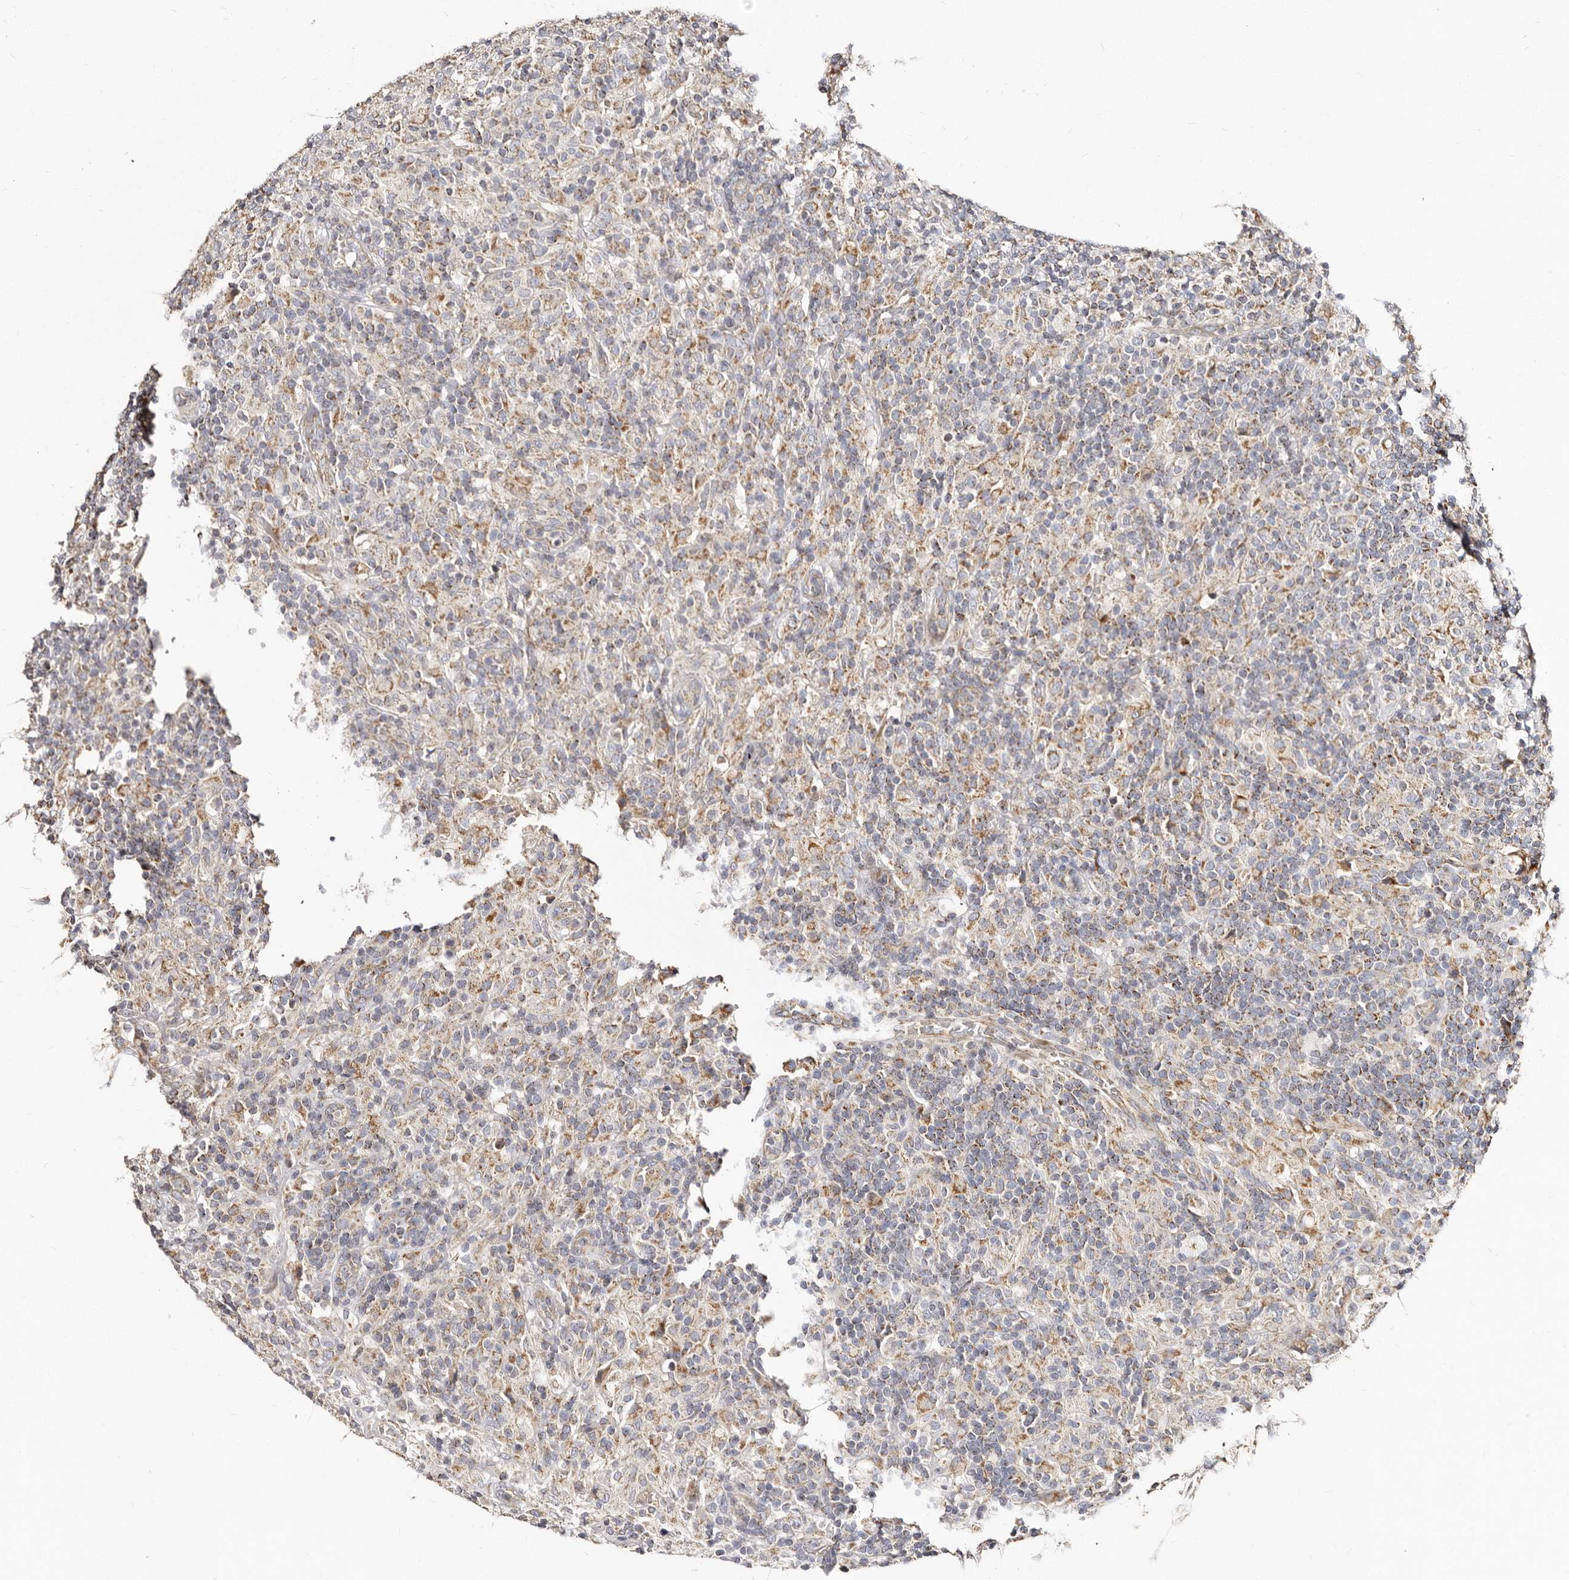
{"staining": {"intensity": "weak", "quantity": ">75%", "location": "cytoplasmic/membranous"}, "tissue": "lymphoma", "cell_type": "Tumor cells", "image_type": "cancer", "snomed": [{"axis": "morphology", "description": "Hodgkin's disease, NOS"}, {"axis": "topography", "description": "Lymph node"}], "caption": "IHC photomicrograph of neoplastic tissue: lymphoma stained using immunohistochemistry exhibits low levels of weak protein expression localized specifically in the cytoplasmic/membranous of tumor cells, appearing as a cytoplasmic/membranous brown color.", "gene": "BAIAP2L1", "patient": {"sex": "male", "age": 70}}